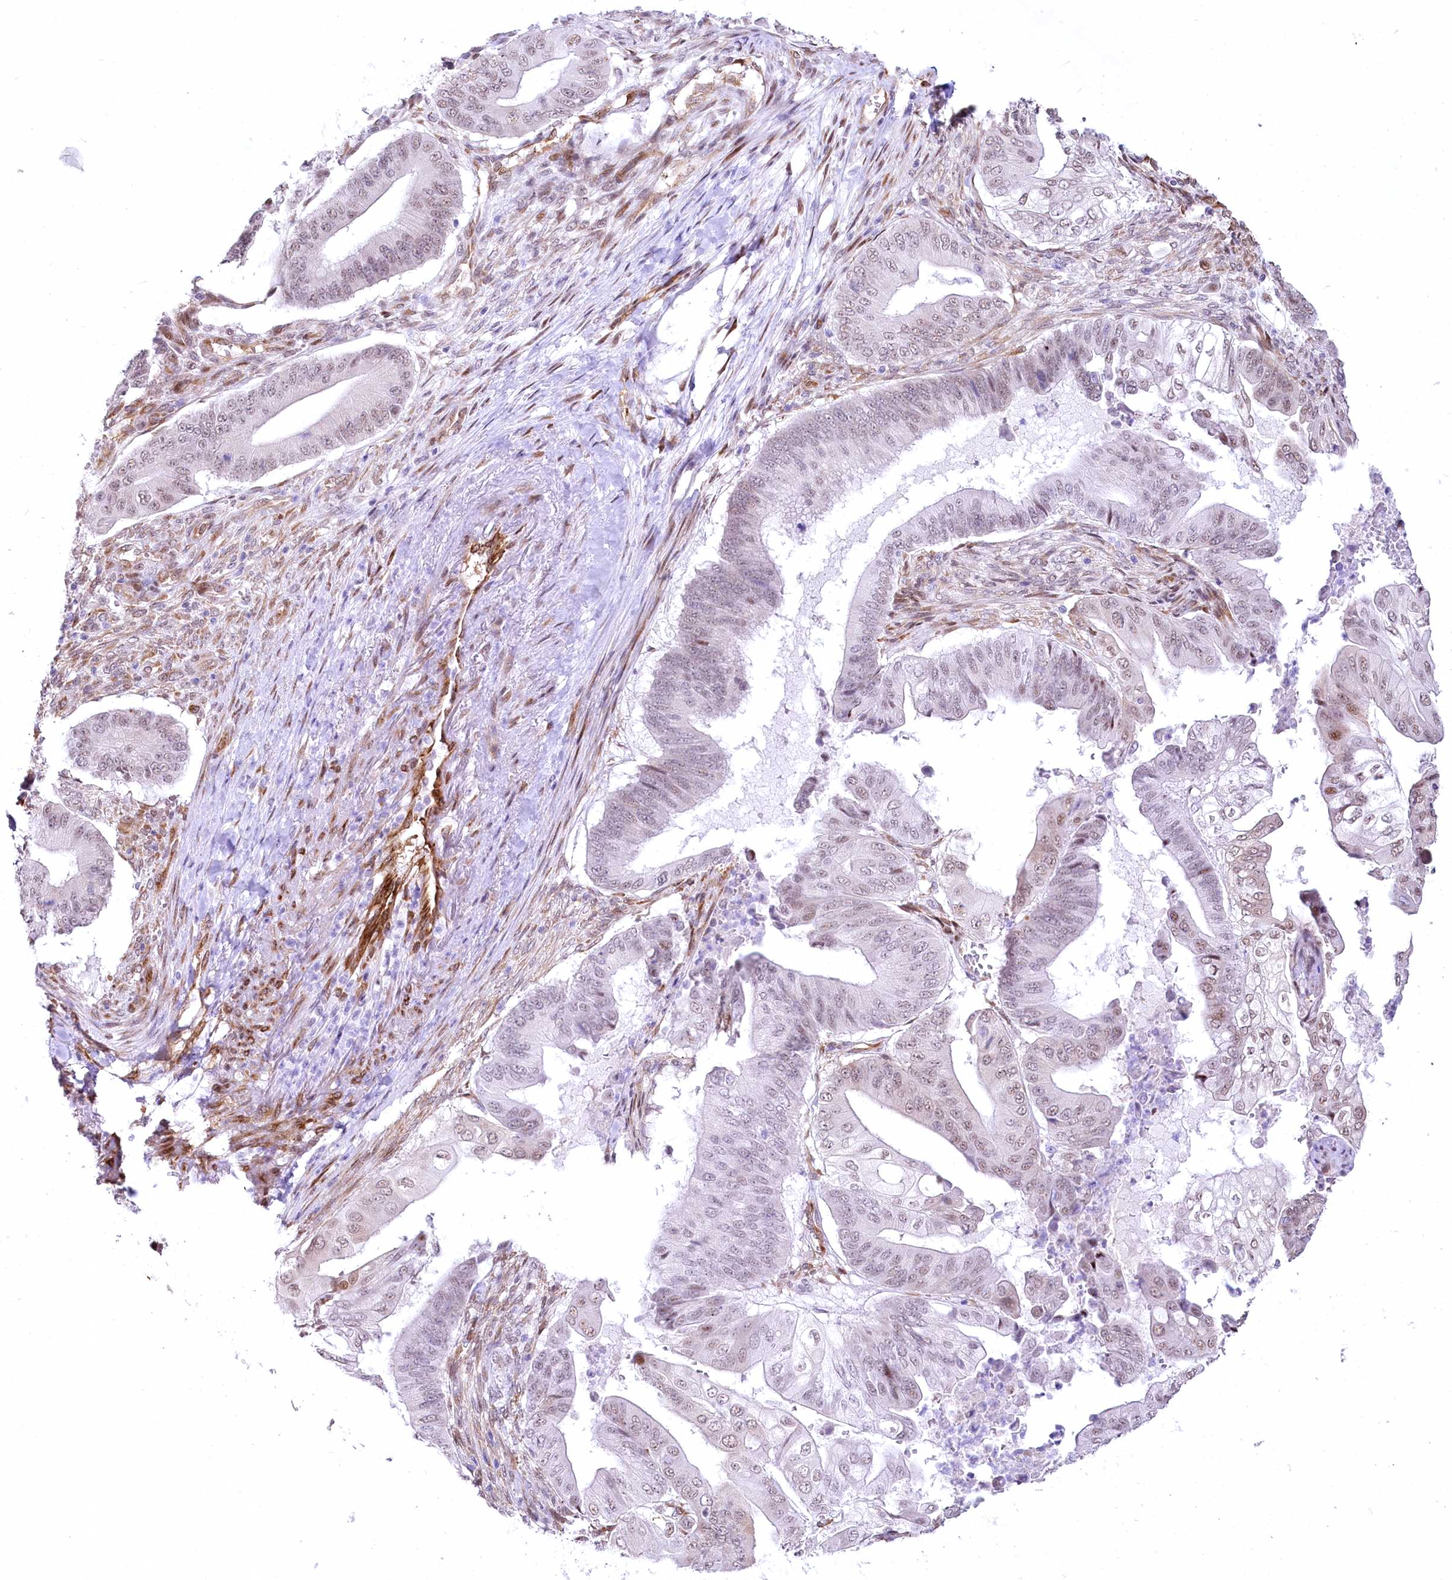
{"staining": {"intensity": "weak", "quantity": "25%-75%", "location": "nuclear"}, "tissue": "pancreatic cancer", "cell_type": "Tumor cells", "image_type": "cancer", "snomed": [{"axis": "morphology", "description": "Adenocarcinoma, NOS"}, {"axis": "topography", "description": "Pancreas"}], "caption": "A histopathology image of human adenocarcinoma (pancreatic) stained for a protein shows weak nuclear brown staining in tumor cells.", "gene": "YBX3", "patient": {"sex": "female", "age": 77}}